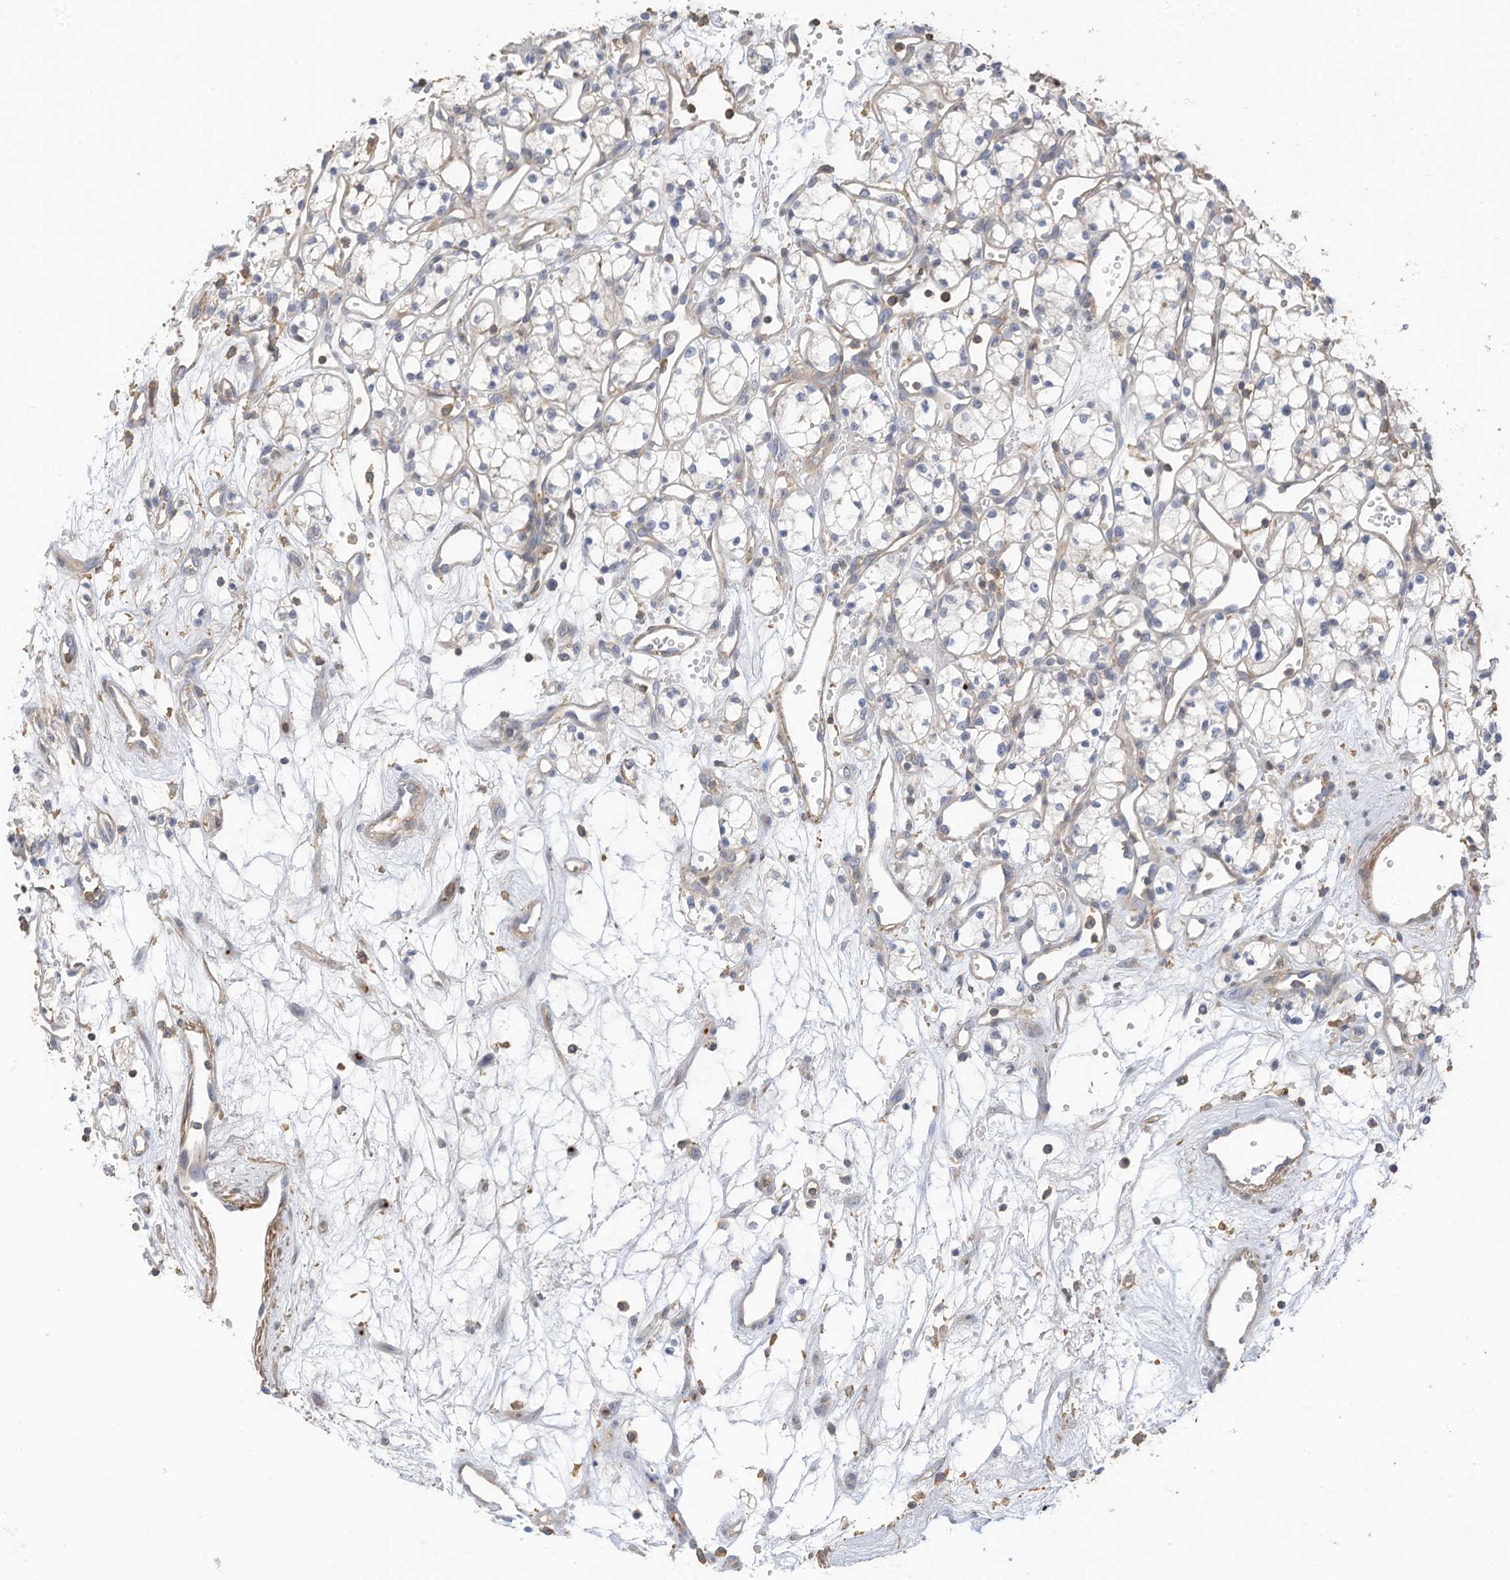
{"staining": {"intensity": "negative", "quantity": "none", "location": "none"}, "tissue": "renal cancer", "cell_type": "Tumor cells", "image_type": "cancer", "snomed": [{"axis": "morphology", "description": "Adenocarcinoma, NOS"}, {"axis": "topography", "description": "Kidney"}], "caption": "This is an immunohistochemistry image of human renal cancer. There is no staining in tumor cells.", "gene": "SLFN14", "patient": {"sex": "male", "age": 59}}